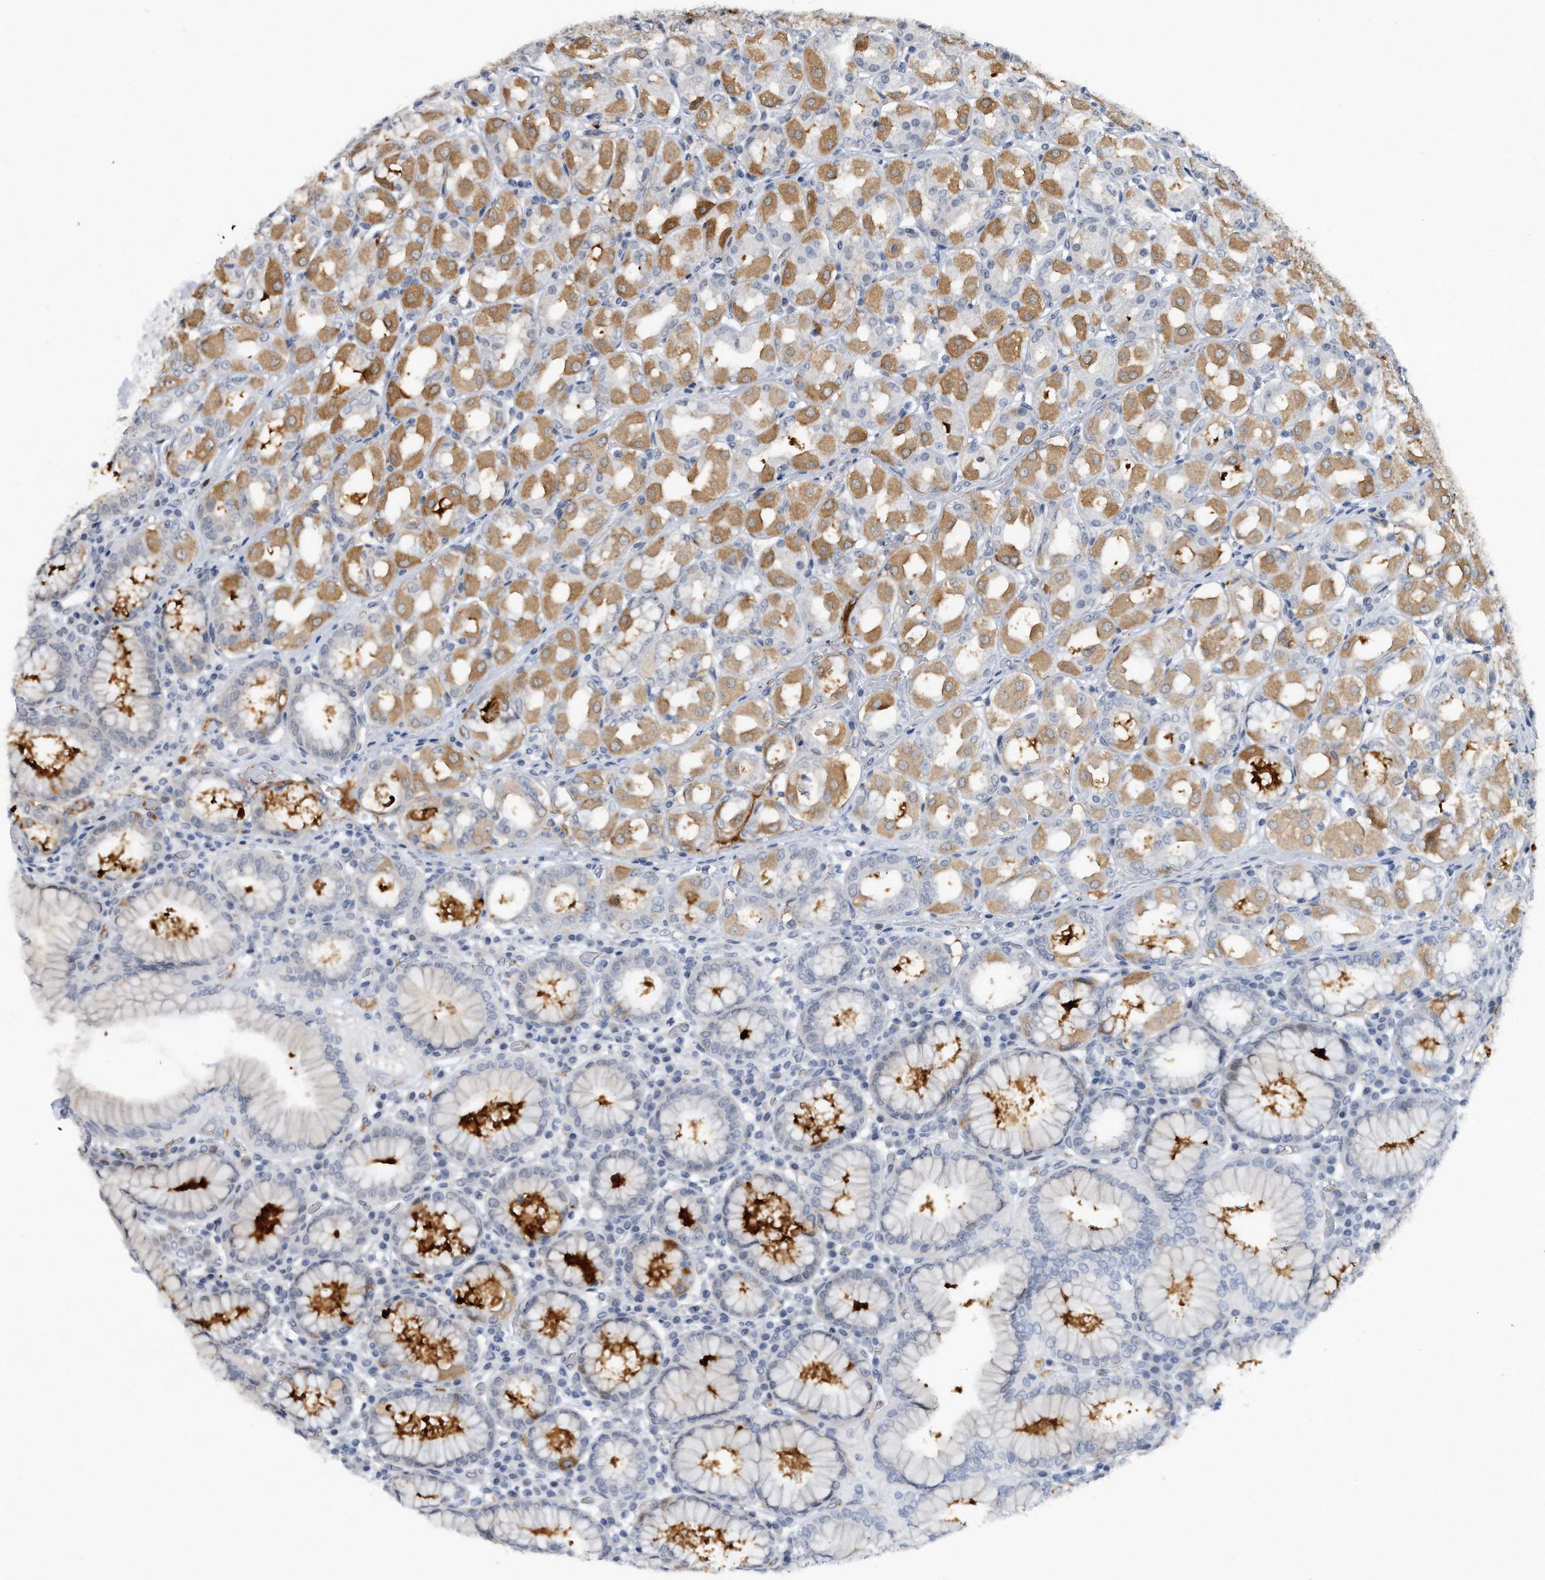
{"staining": {"intensity": "moderate", "quantity": "25%-75%", "location": "cytoplasmic/membranous"}, "tissue": "stomach", "cell_type": "Glandular cells", "image_type": "normal", "snomed": [{"axis": "morphology", "description": "Normal tissue, NOS"}, {"axis": "topography", "description": "Stomach"}, {"axis": "topography", "description": "Stomach, lower"}], "caption": "This is an image of IHC staining of benign stomach, which shows moderate expression in the cytoplasmic/membranous of glandular cells.", "gene": "PGBD2", "patient": {"sex": "female", "age": 56}}